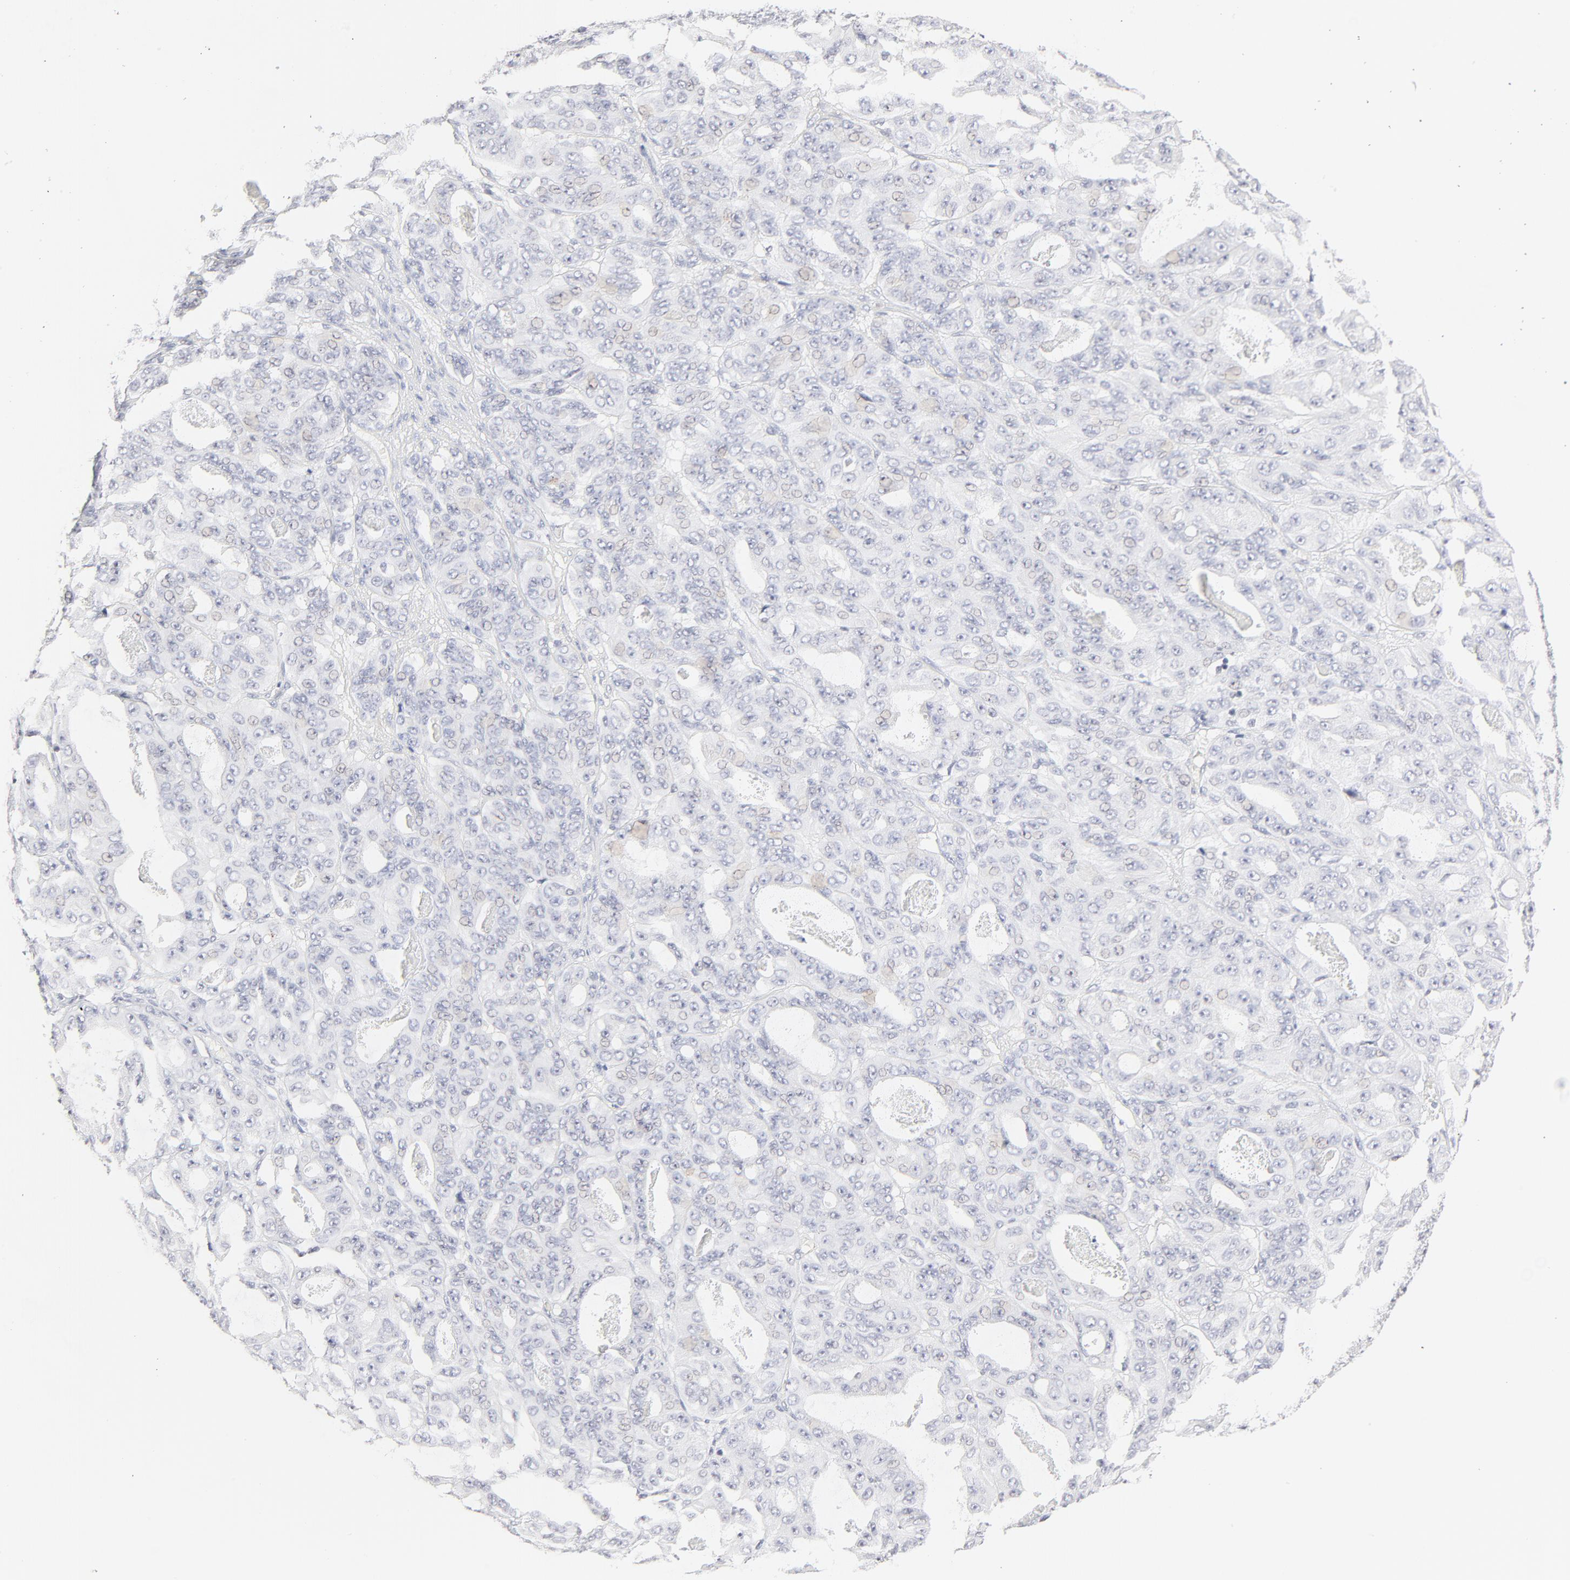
{"staining": {"intensity": "negative", "quantity": "none", "location": "none"}, "tissue": "ovarian cancer", "cell_type": "Tumor cells", "image_type": "cancer", "snomed": [{"axis": "morphology", "description": "Carcinoma, endometroid"}, {"axis": "topography", "description": "Ovary"}], "caption": "A high-resolution micrograph shows immunohistochemistry (IHC) staining of ovarian cancer, which exhibits no significant expression in tumor cells.", "gene": "NFIL3", "patient": {"sex": "female", "age": 61}}